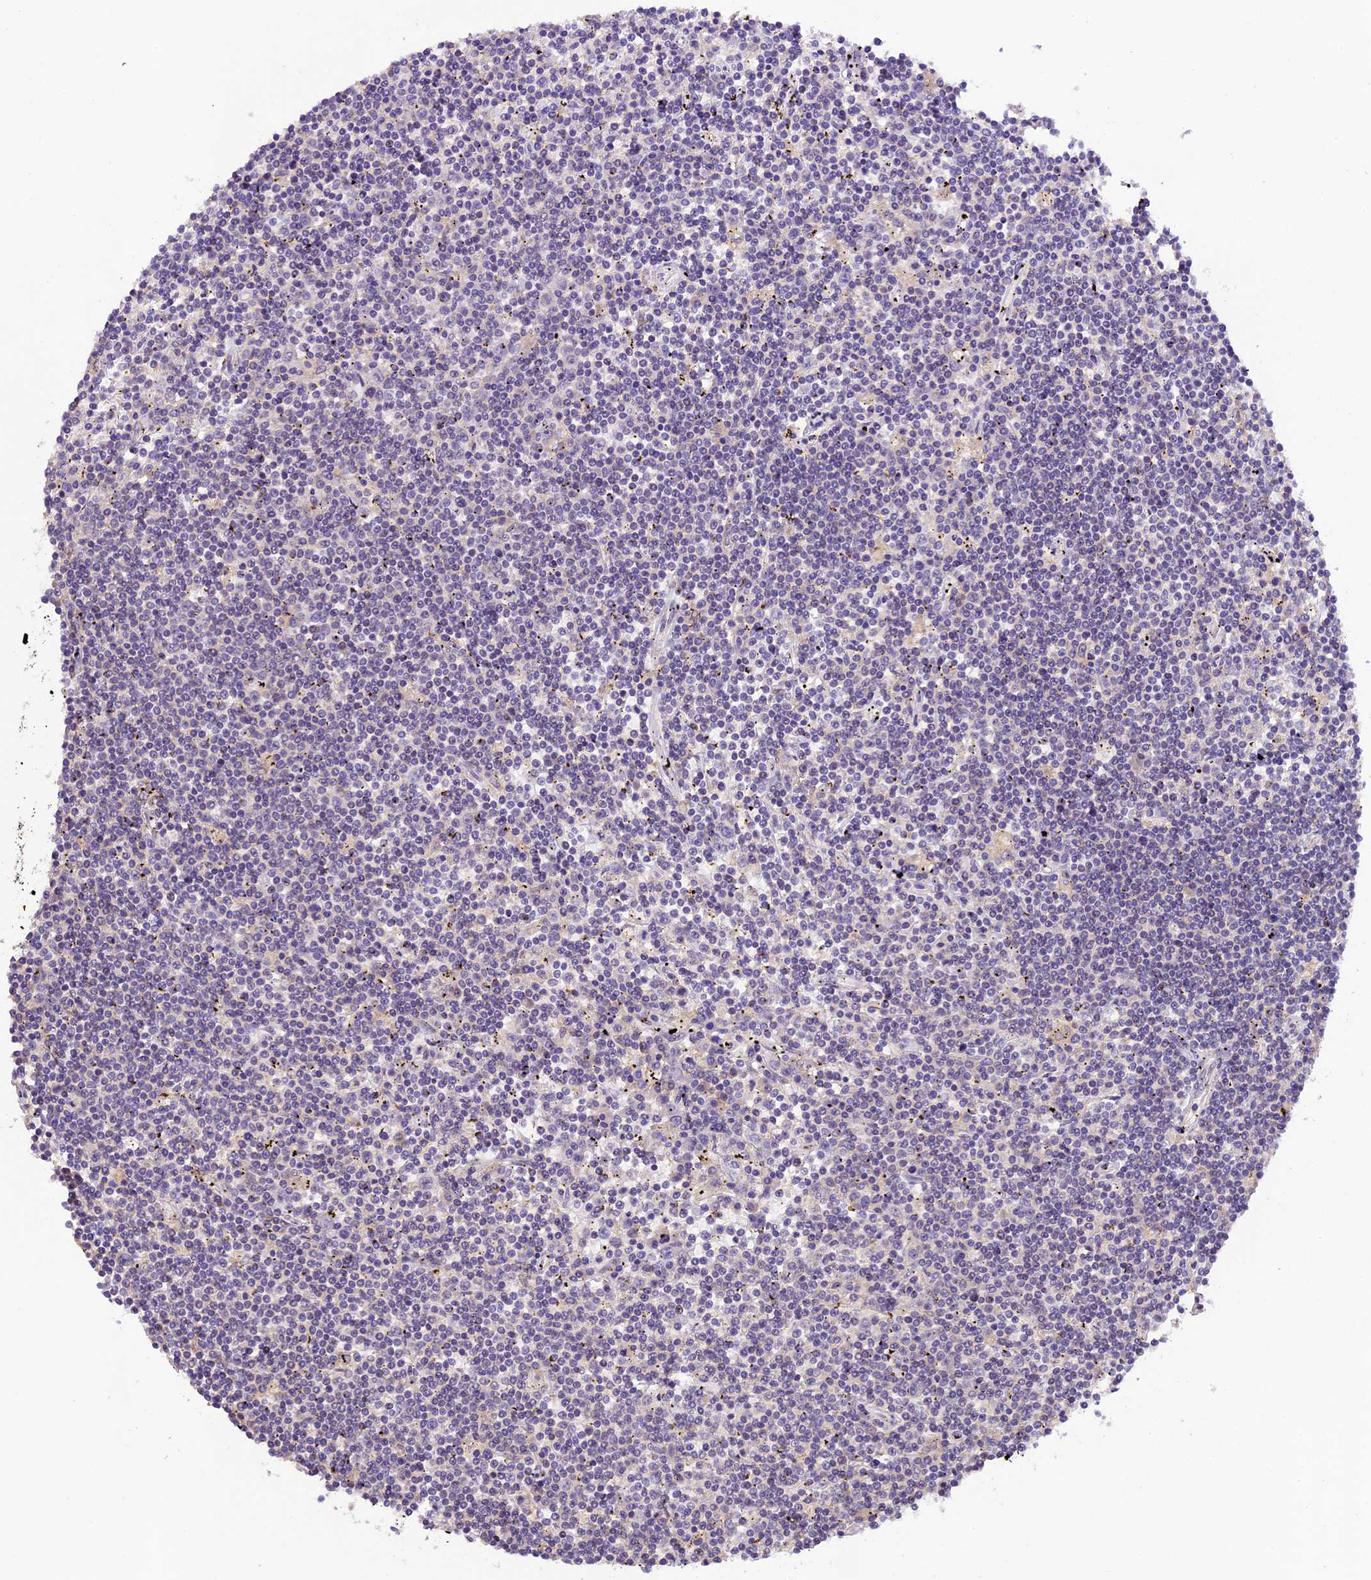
{"staining": {"intensity": "negative", "quantity": "none", "location": "none"}, "tissue": "lymphoma", "cell_type": "Tumor cells", "image_type": "cancer", "snomed": [{"axis": "morphology", "description": "Malignant lymphoma, non-Hodgkin's type, Low grade"}, {"axis": "topography", "description": "Spleen"}], "caption": "Tumor cells show no significant staining in lymphoma.", "gene": "DGKH", "patient": {"sex": "male", "age": 76}}